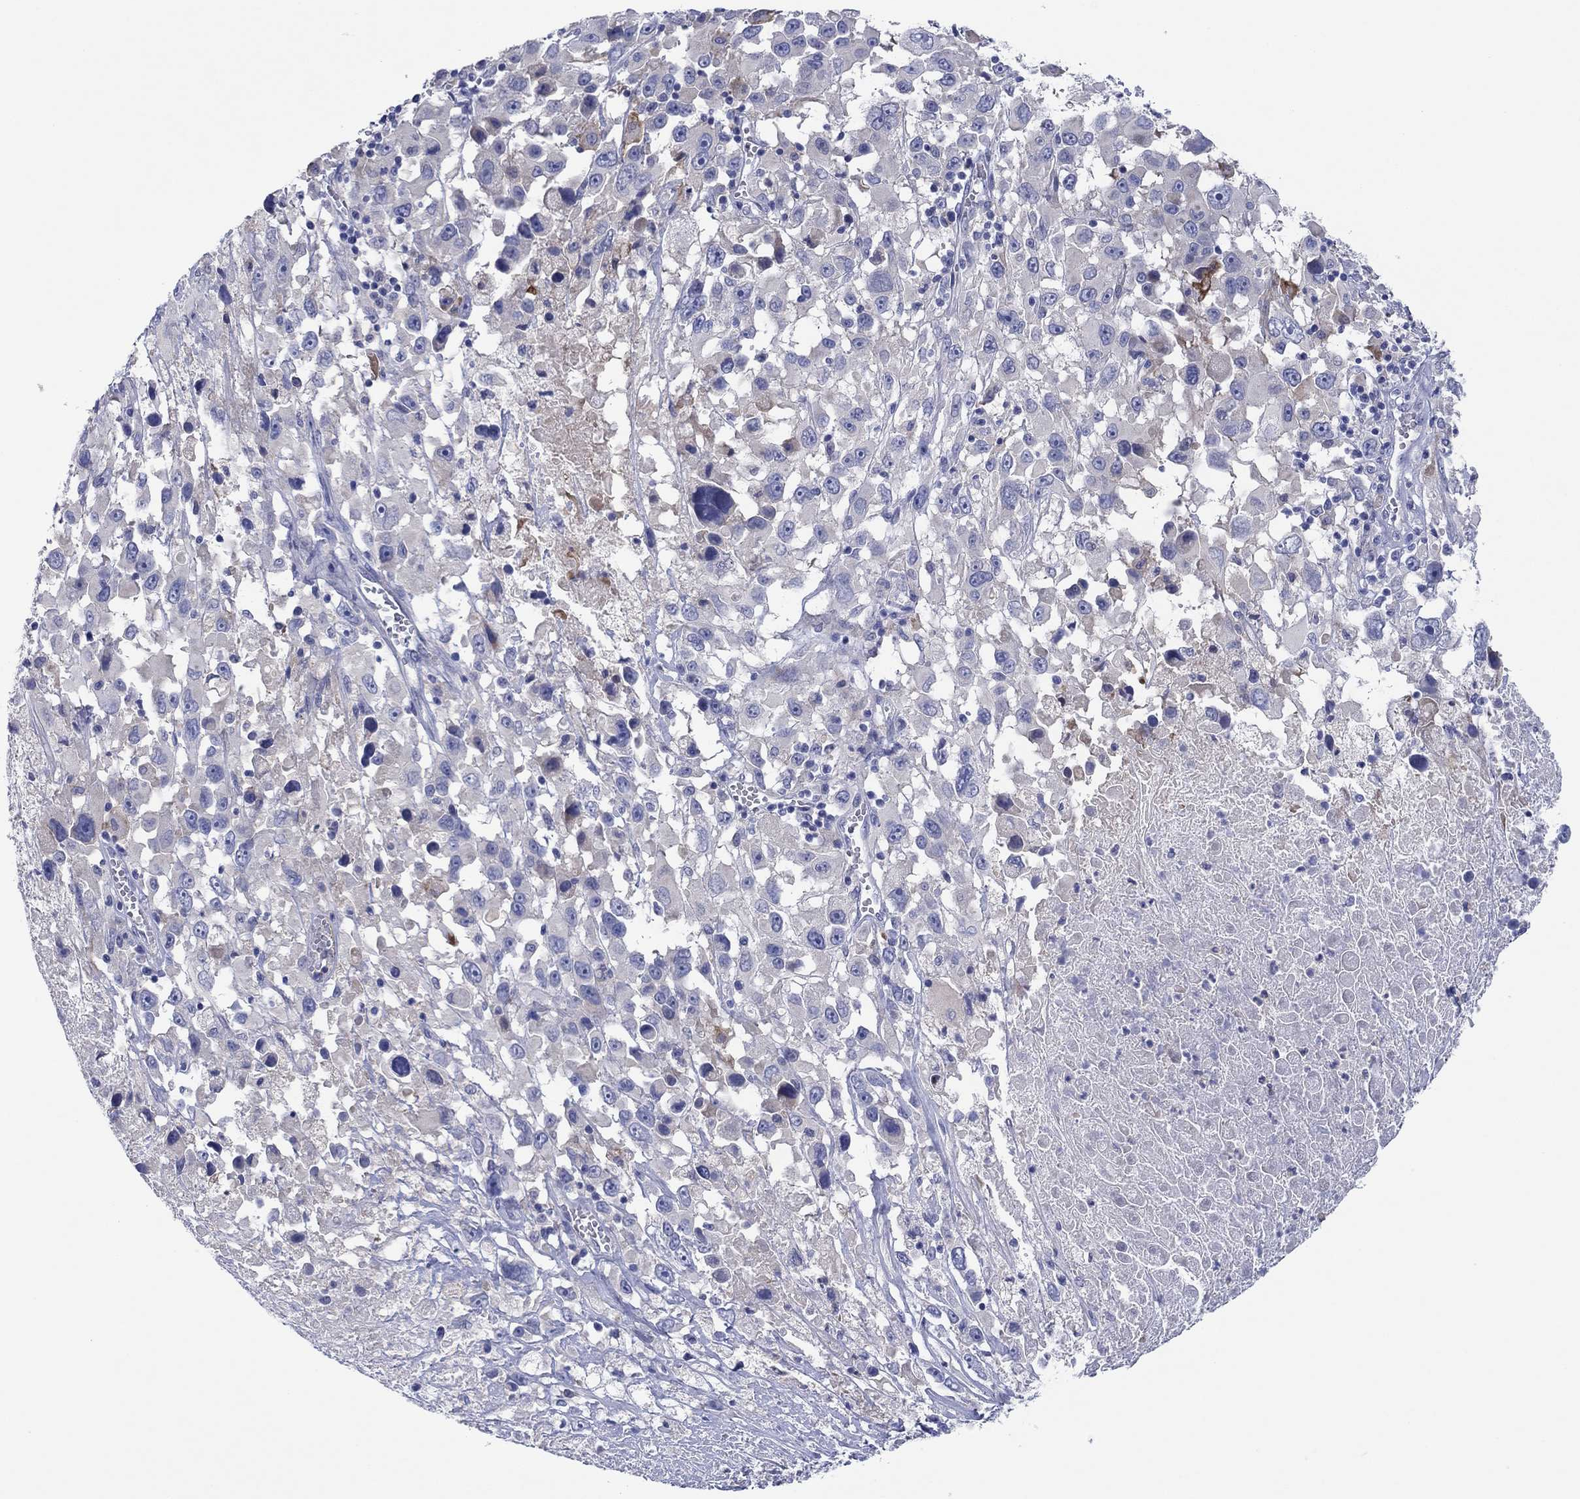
{"staining": {"intensity": "negative", "quantity": "none", "location": "none"}, "tissue": "melanoma", "cell_type": "Tumor cells", "image_type": "cancer", "snomed": [{"axis": "morphology", "description": "Malignant melanoma, Metastatic site"}, {"axis": "topography", "description": "Lymph node"}], "caption": "Tumor cells are negative for protein expression in human melanoma.", "gene": "HDC", "patient": {"sex": "male", "age": 50}}